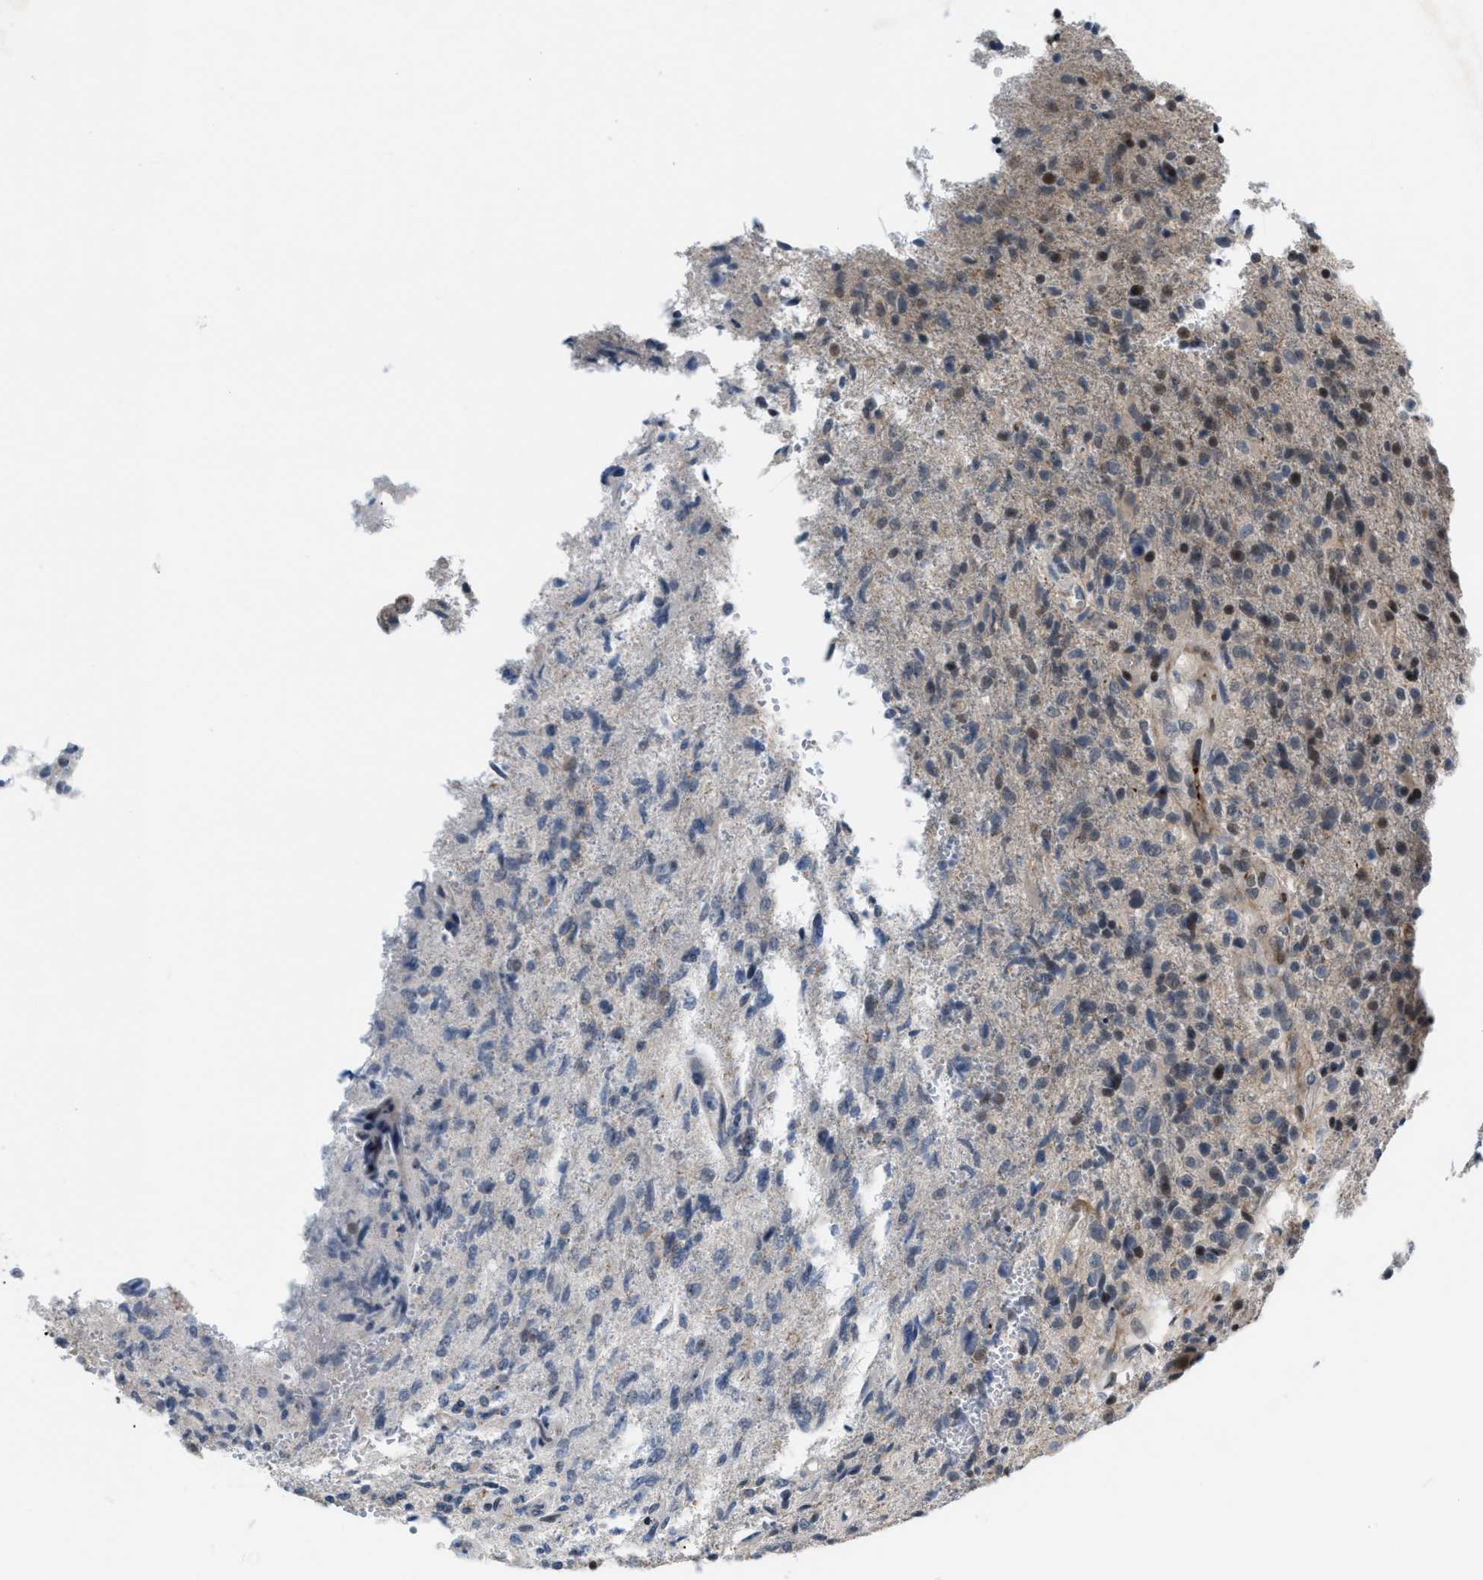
{"staining": {"intensity": "moderate", "quantity": "25%-75%", "location": "nuclear"}, "tissue": "glioma", "cell_type": "Tumor cells", "image_type": "cancer", "snomed": [{"axis": "morphology", "description": "Glioma, malignant, High grade"}, {"axis": "topography", "description": "Brain"}], "caption": "Protein expression analysis of human malignant glioma (high-grade) reveals moderate nuclear positivity in about 25%-75% of tumor cells.", "gene": "ZNF276", "patient": {"sex": "male", "age": 72}}